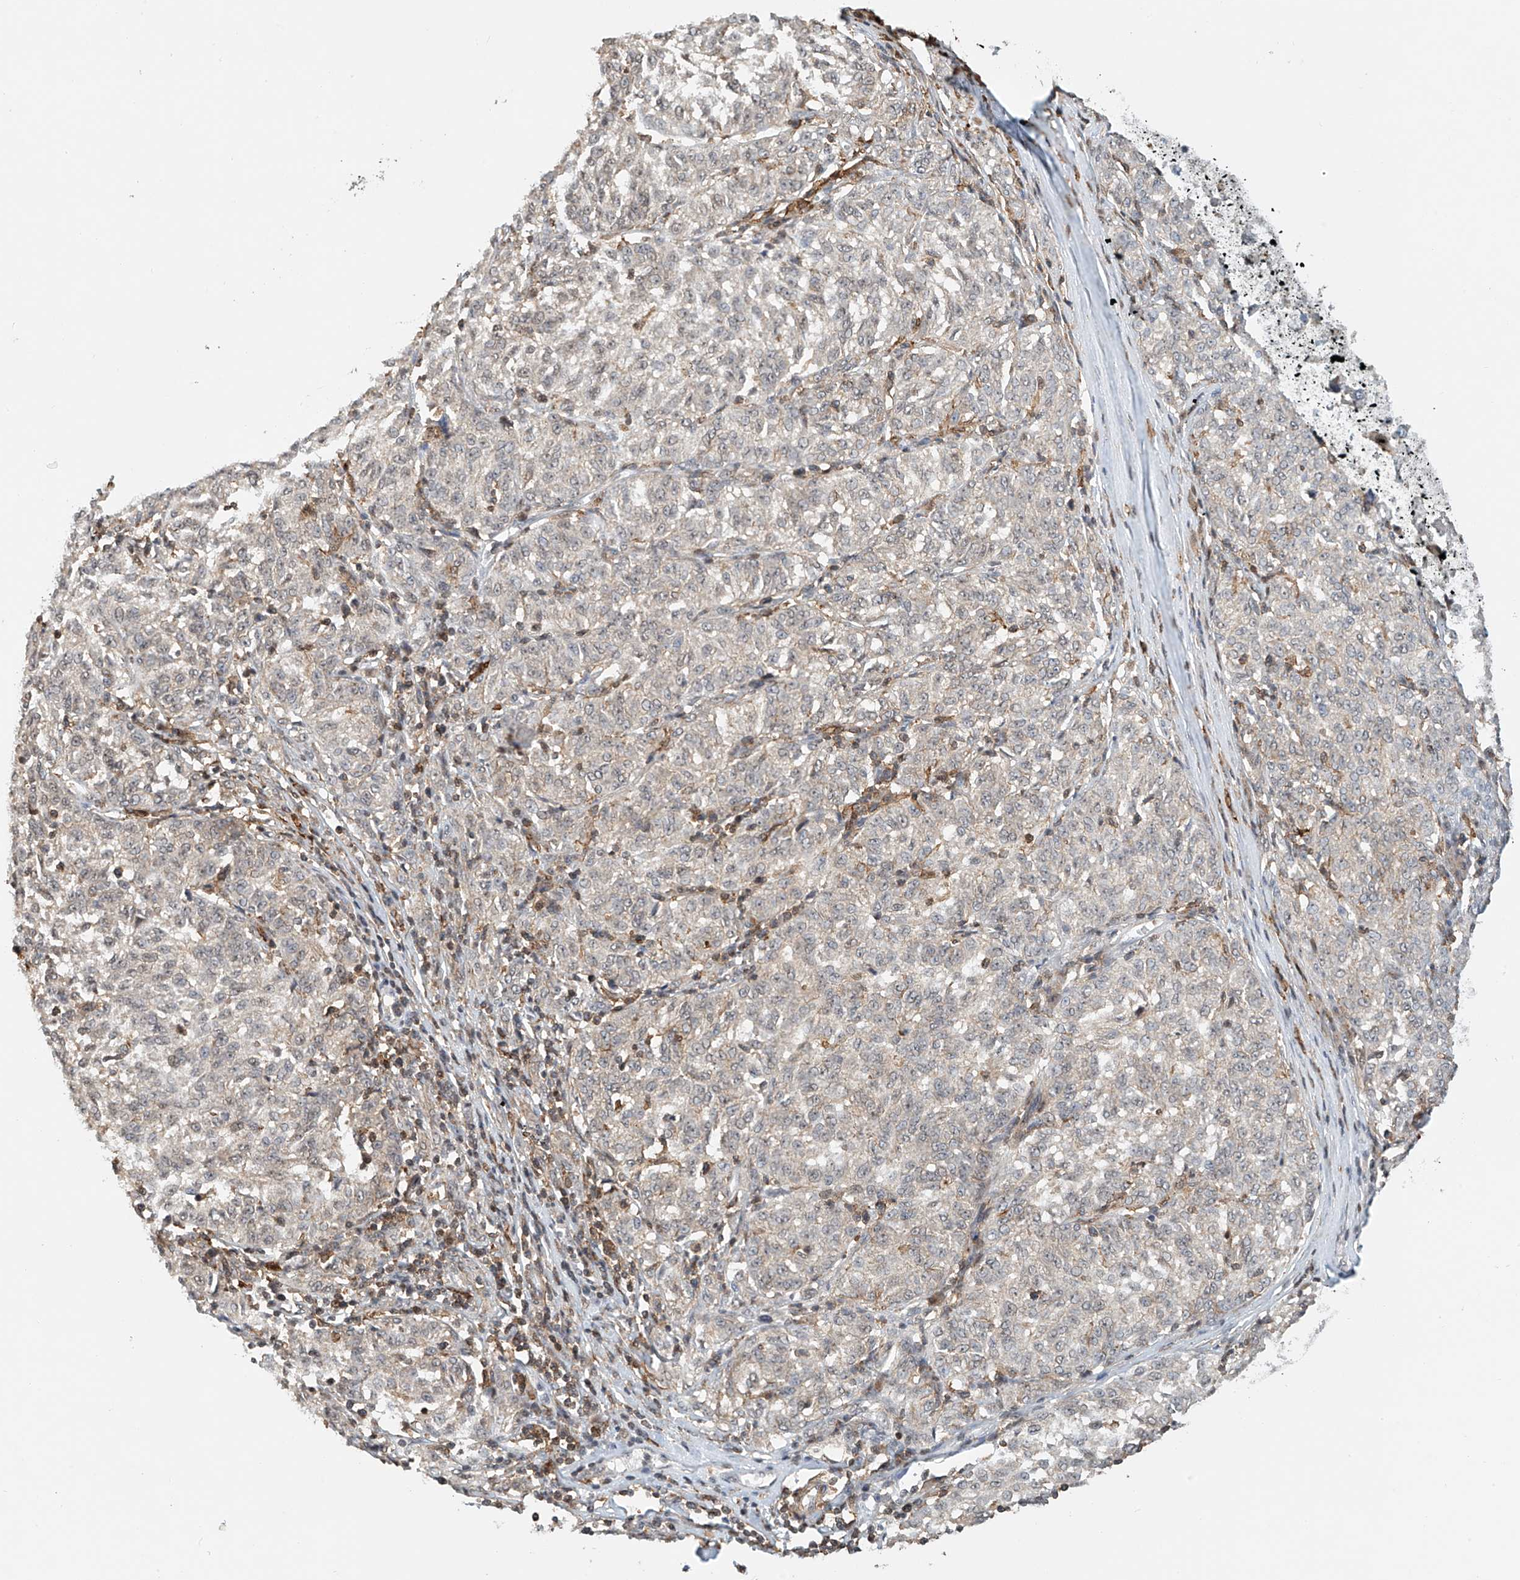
{"staining": {"intensity": "negative", "quantity": "none", "location": "none"}, "tissue": "melanoma", "cell_type": "Tumor cells", "image_type": "cancer", "snomed": [{"axis": "morphology", "description": "Malignant melanoma, NOS"}, {"axis": "topography", "description": "Skin"}], "caption": "This is a histopathology image of immunohistochemistry (IHC) staining of melanoma, which shows no positivity in tumor cells. (Stains: DAB (3,3'-diaminobenzidine) IHC with hematoxylin counter stain, Microscopy: brightfield microscopy at high magnification).", "gene": "MICAL1", "patient": {"sex": "female", "age": 72}}